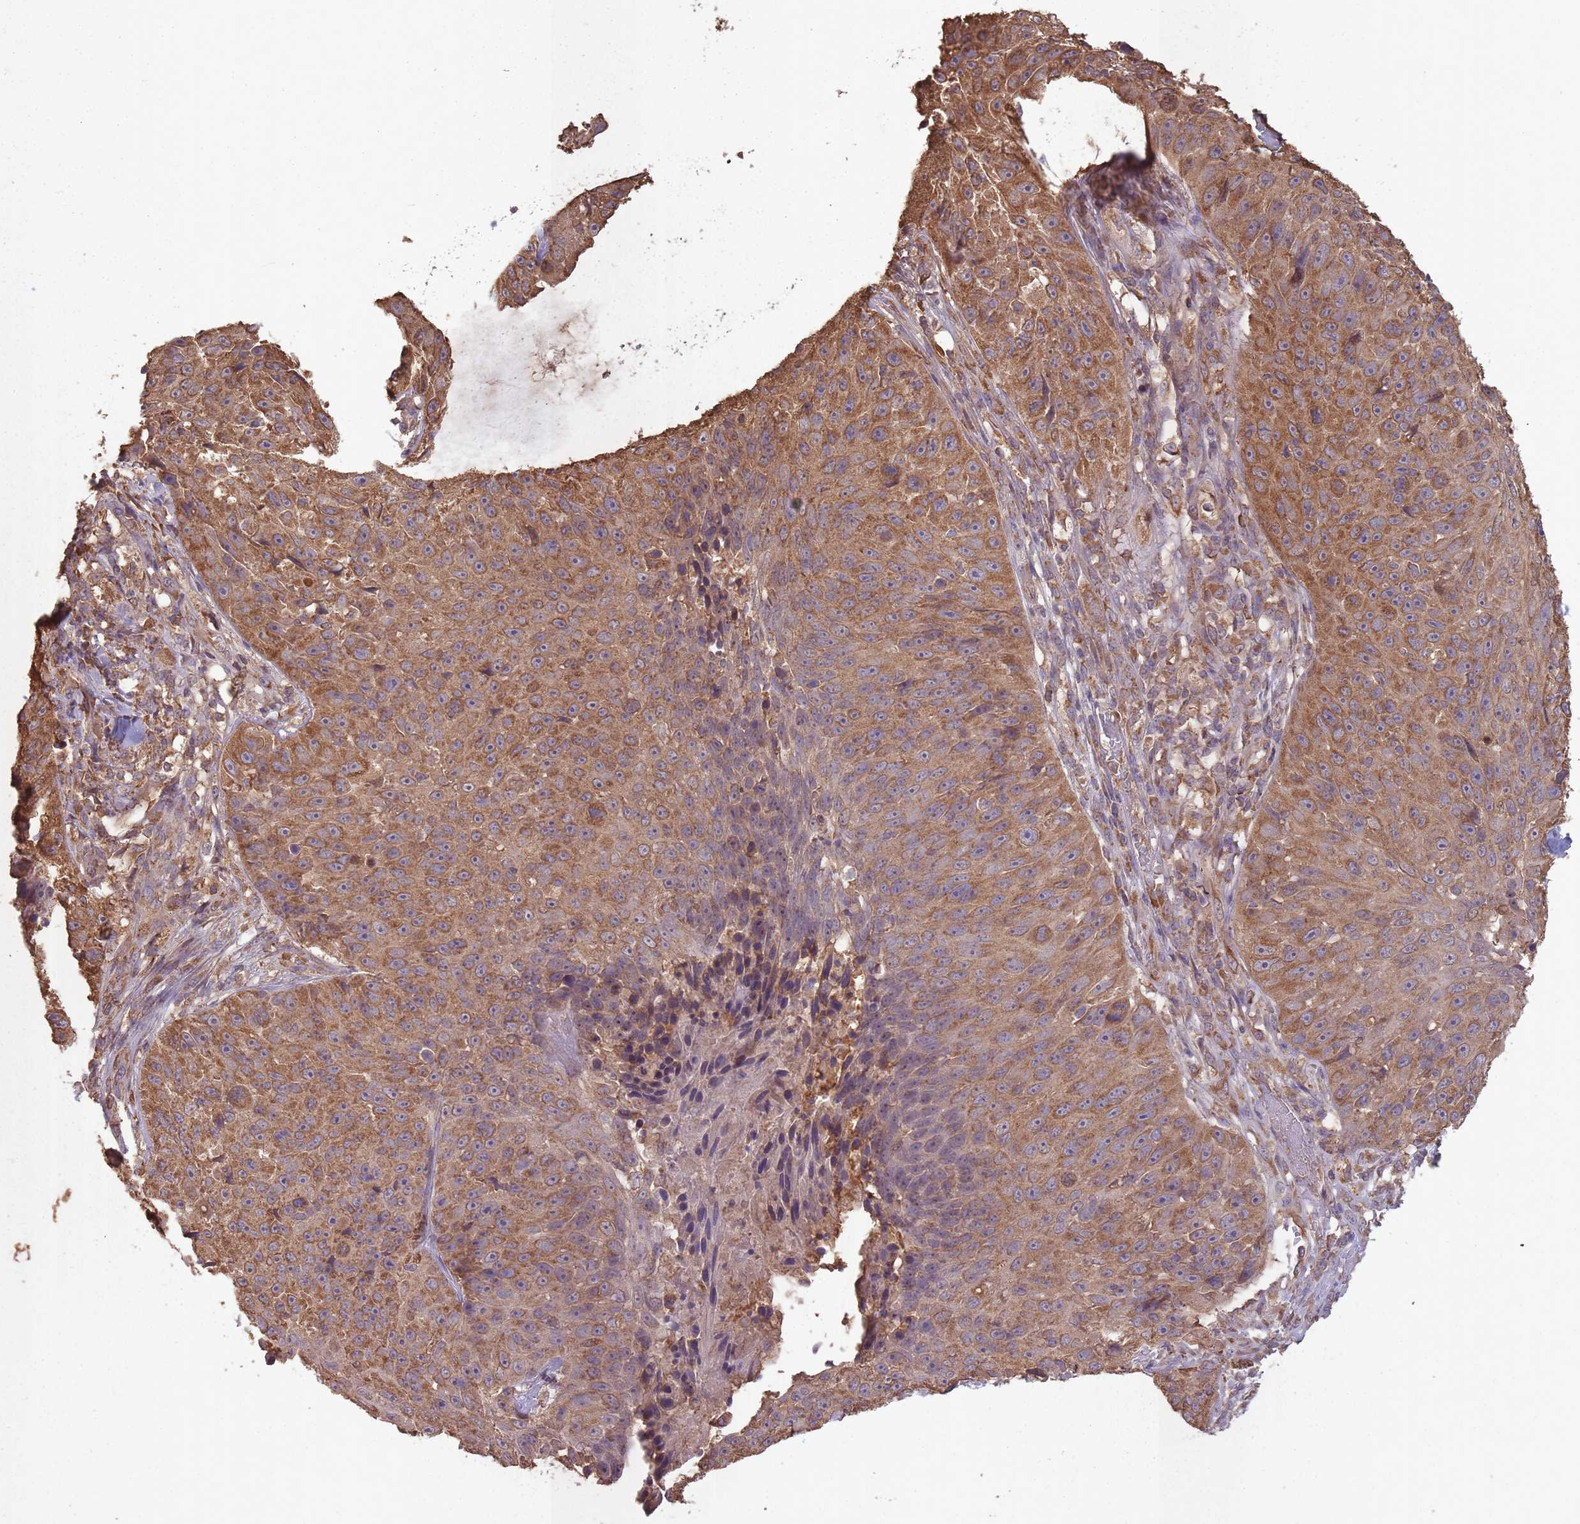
{"staining": {"intensity": "strong", "quantity": ">75%", "location": "cytoplasmic/membranous"}, "tissue": "skin cancer", "cell_type": "Tumor cells", "image_type": "cancer", "snomed": [{"axis": "morphology", "description": "Squamous cell carcinoma, NOS"}, {"axis": "topography", "description": "Skin"}], "caption": "Strong cytoplasmic/membranous expression is present in approximately >75% of tumor cells in skin squamous cell carcinoma.", "gene": "SANBR", "patient": {"sex": "female", "age": 87}}